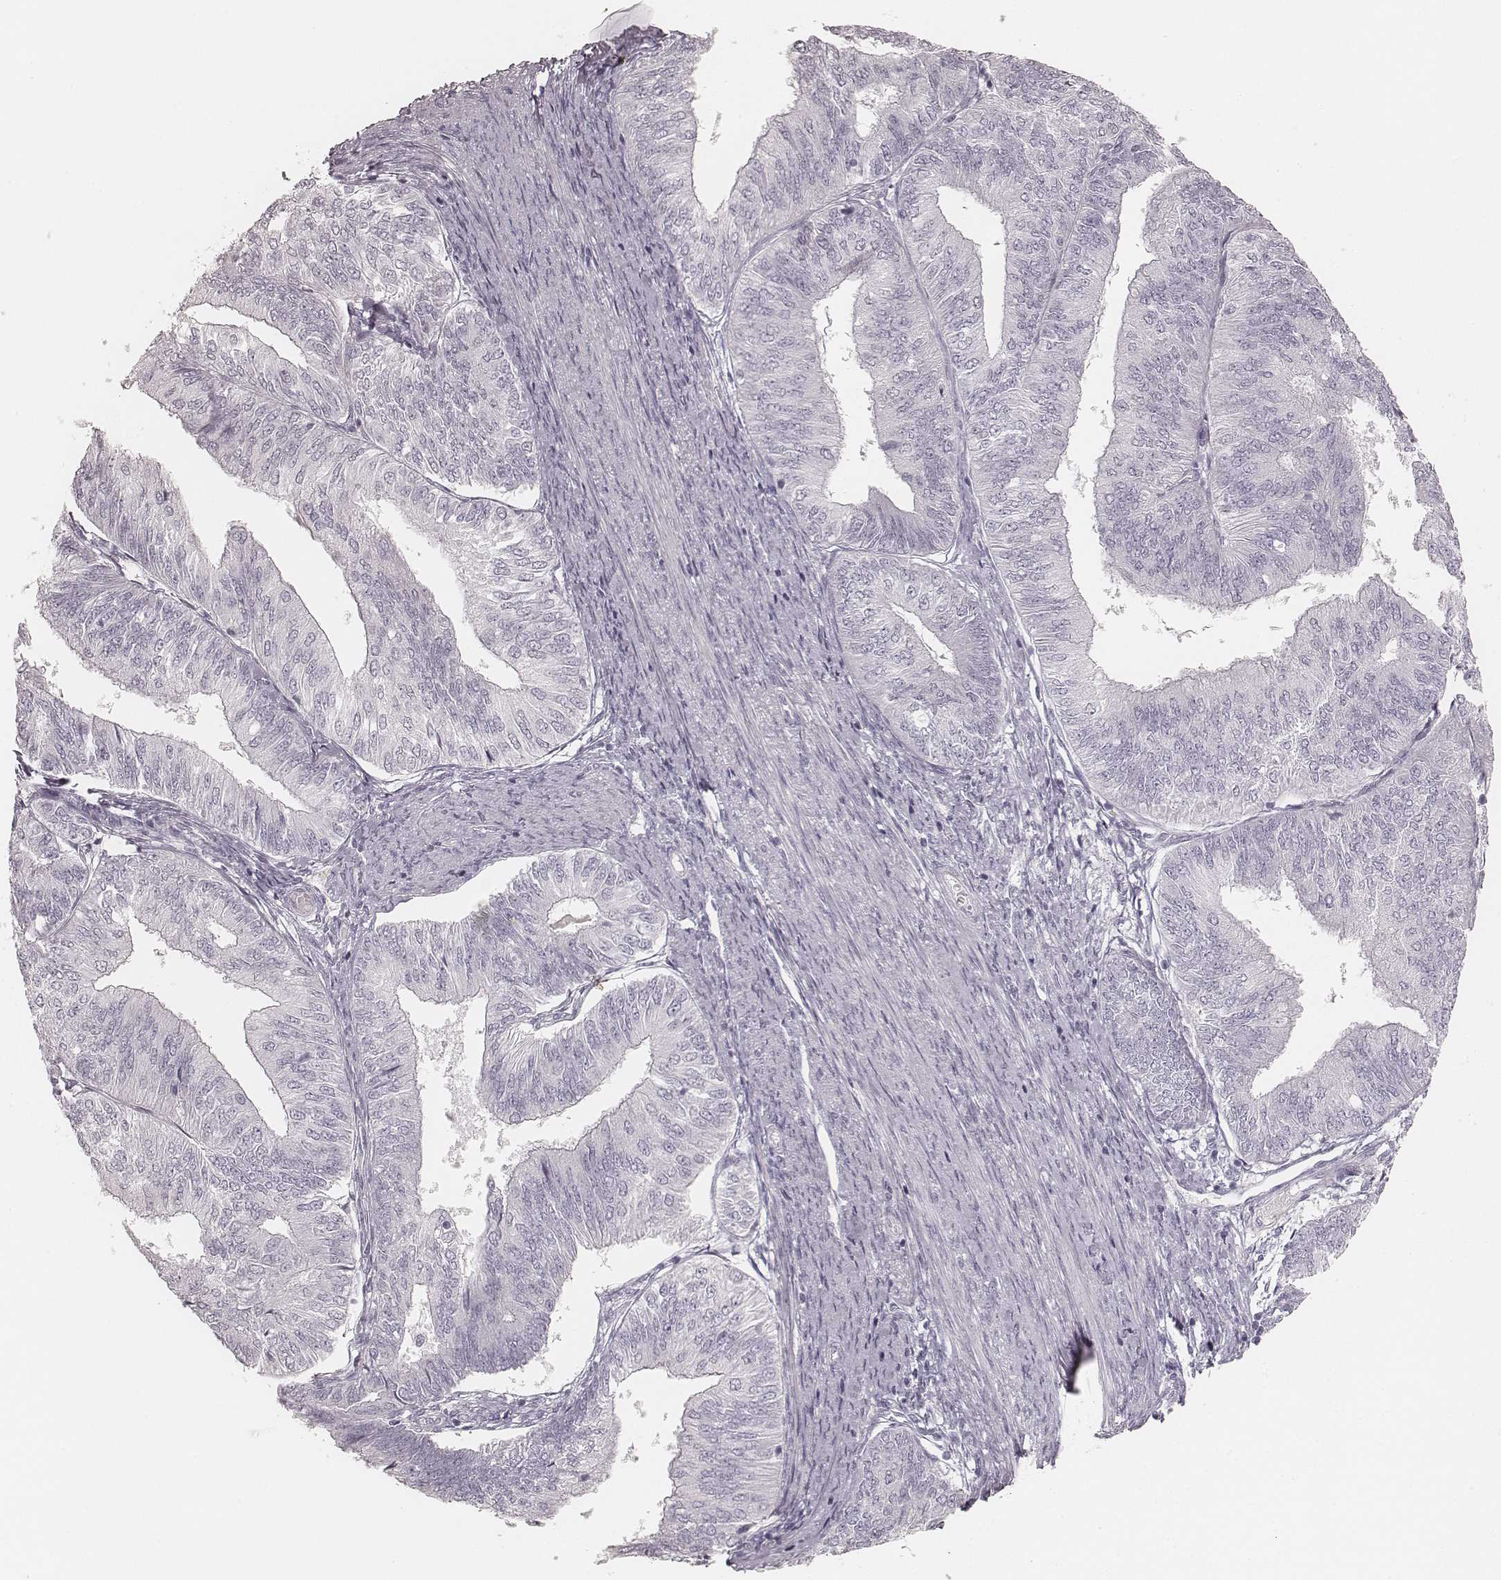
{"staining": {"intensity": "negative", "quantity": "none", "location": "none"}, "tissue": "endometrial cancer", "cell_type": "Tumor cells", "image_type": "cancer", "snomed": [{"axis": "morphology", "description": "Adenocarcinoma, NOS"}, {"axis": "topography", "description": "Endometrium"}], "caption": "High power microscopy photomicrograph of an immunohistochemistry (IHC) micrograph of endometrial adenocarcinoma, revealing no significant positivity in tumor cells.", "gene": "KRT72", "patient": {"sex": "female", "age": 58}}